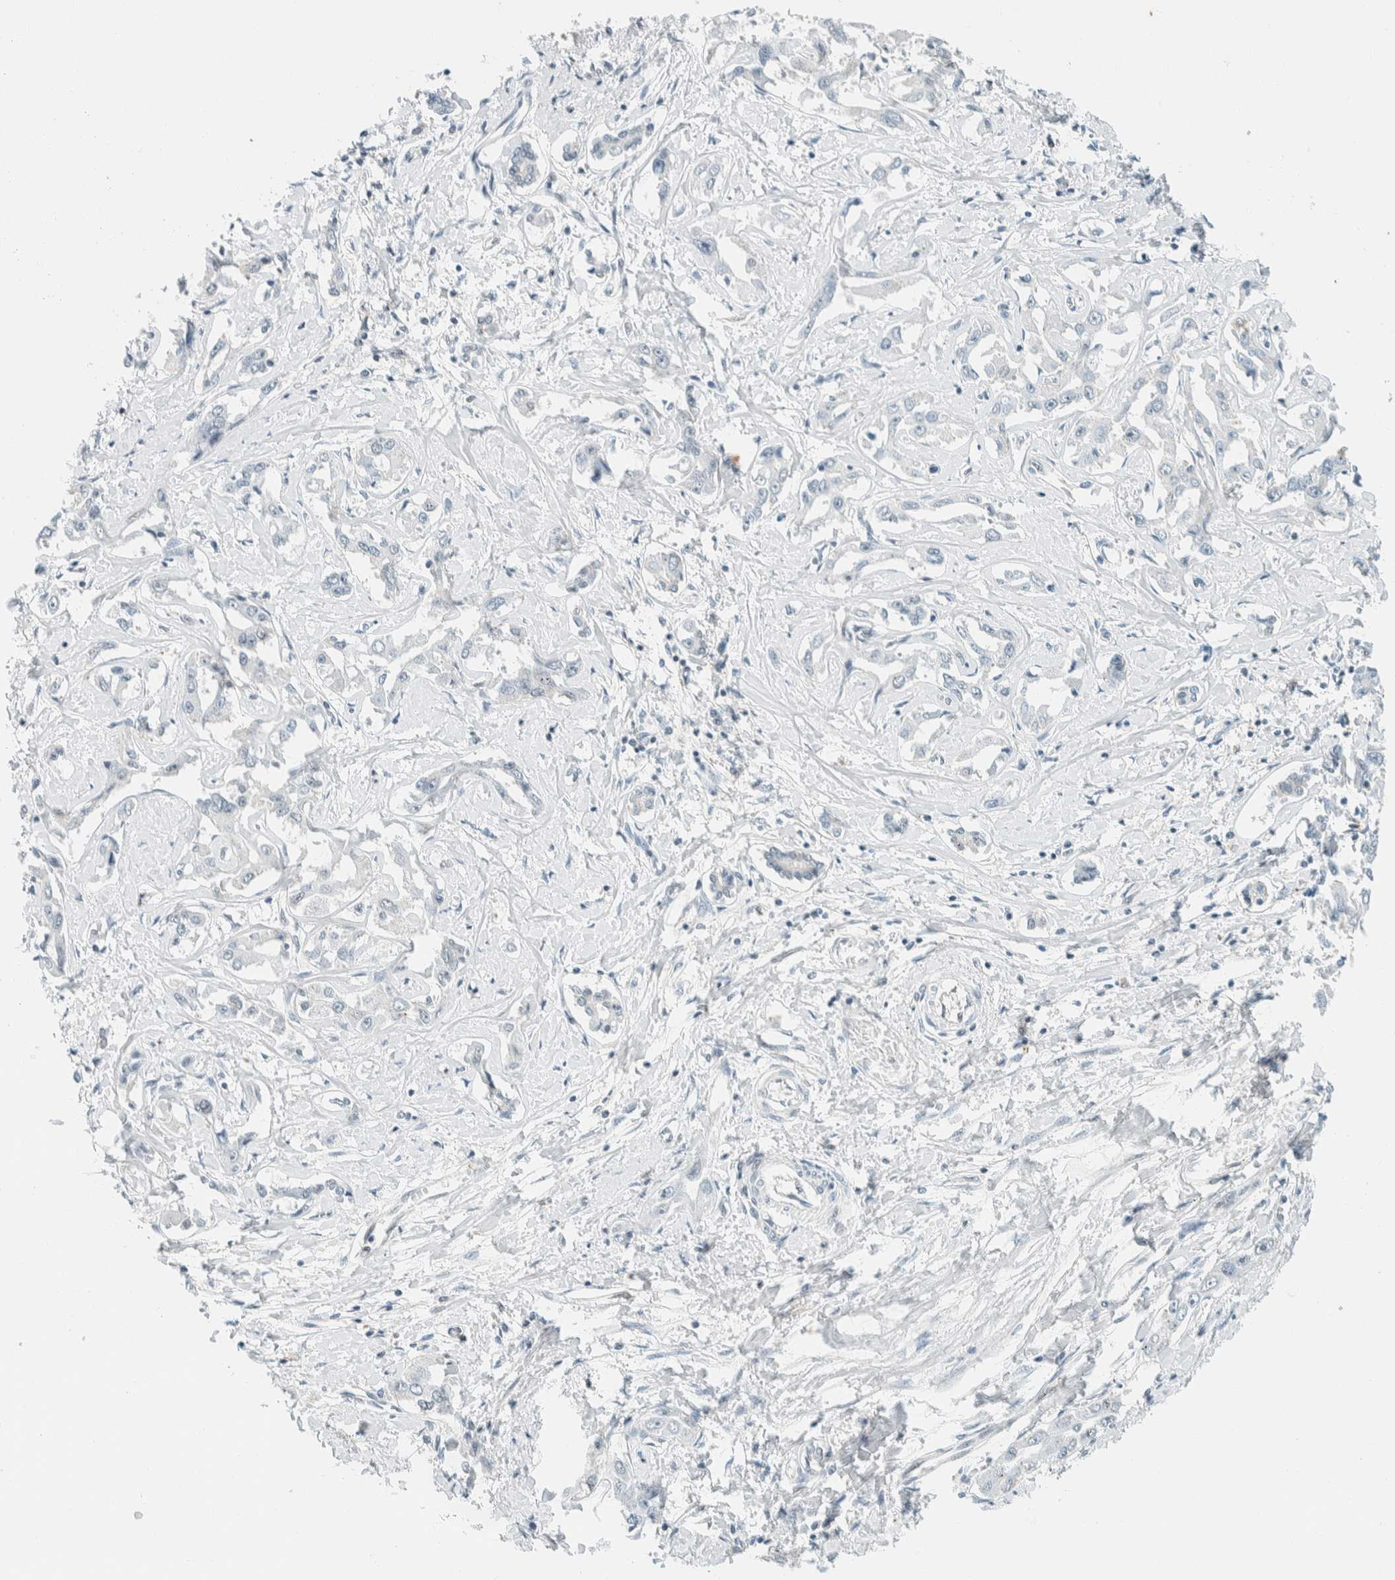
{"staining": {"intensity": "negative", "quantity": "none", "location": "none"}, "tissue": "liver cancer", "cell_type": "Tumor cells", "image_type": "cancer", "snomed": [{"axis": "morphology", "description": "Cholangiocarcinoma"}, {"axis": "topography", "description": "Liver"}], "caption": "The image exhibits no significant positivity in tumor cells of liver cancer (cholangiocarcinoma).", "gene": "CYSRT1", "patient": {"sex": "male", "age": 59}}